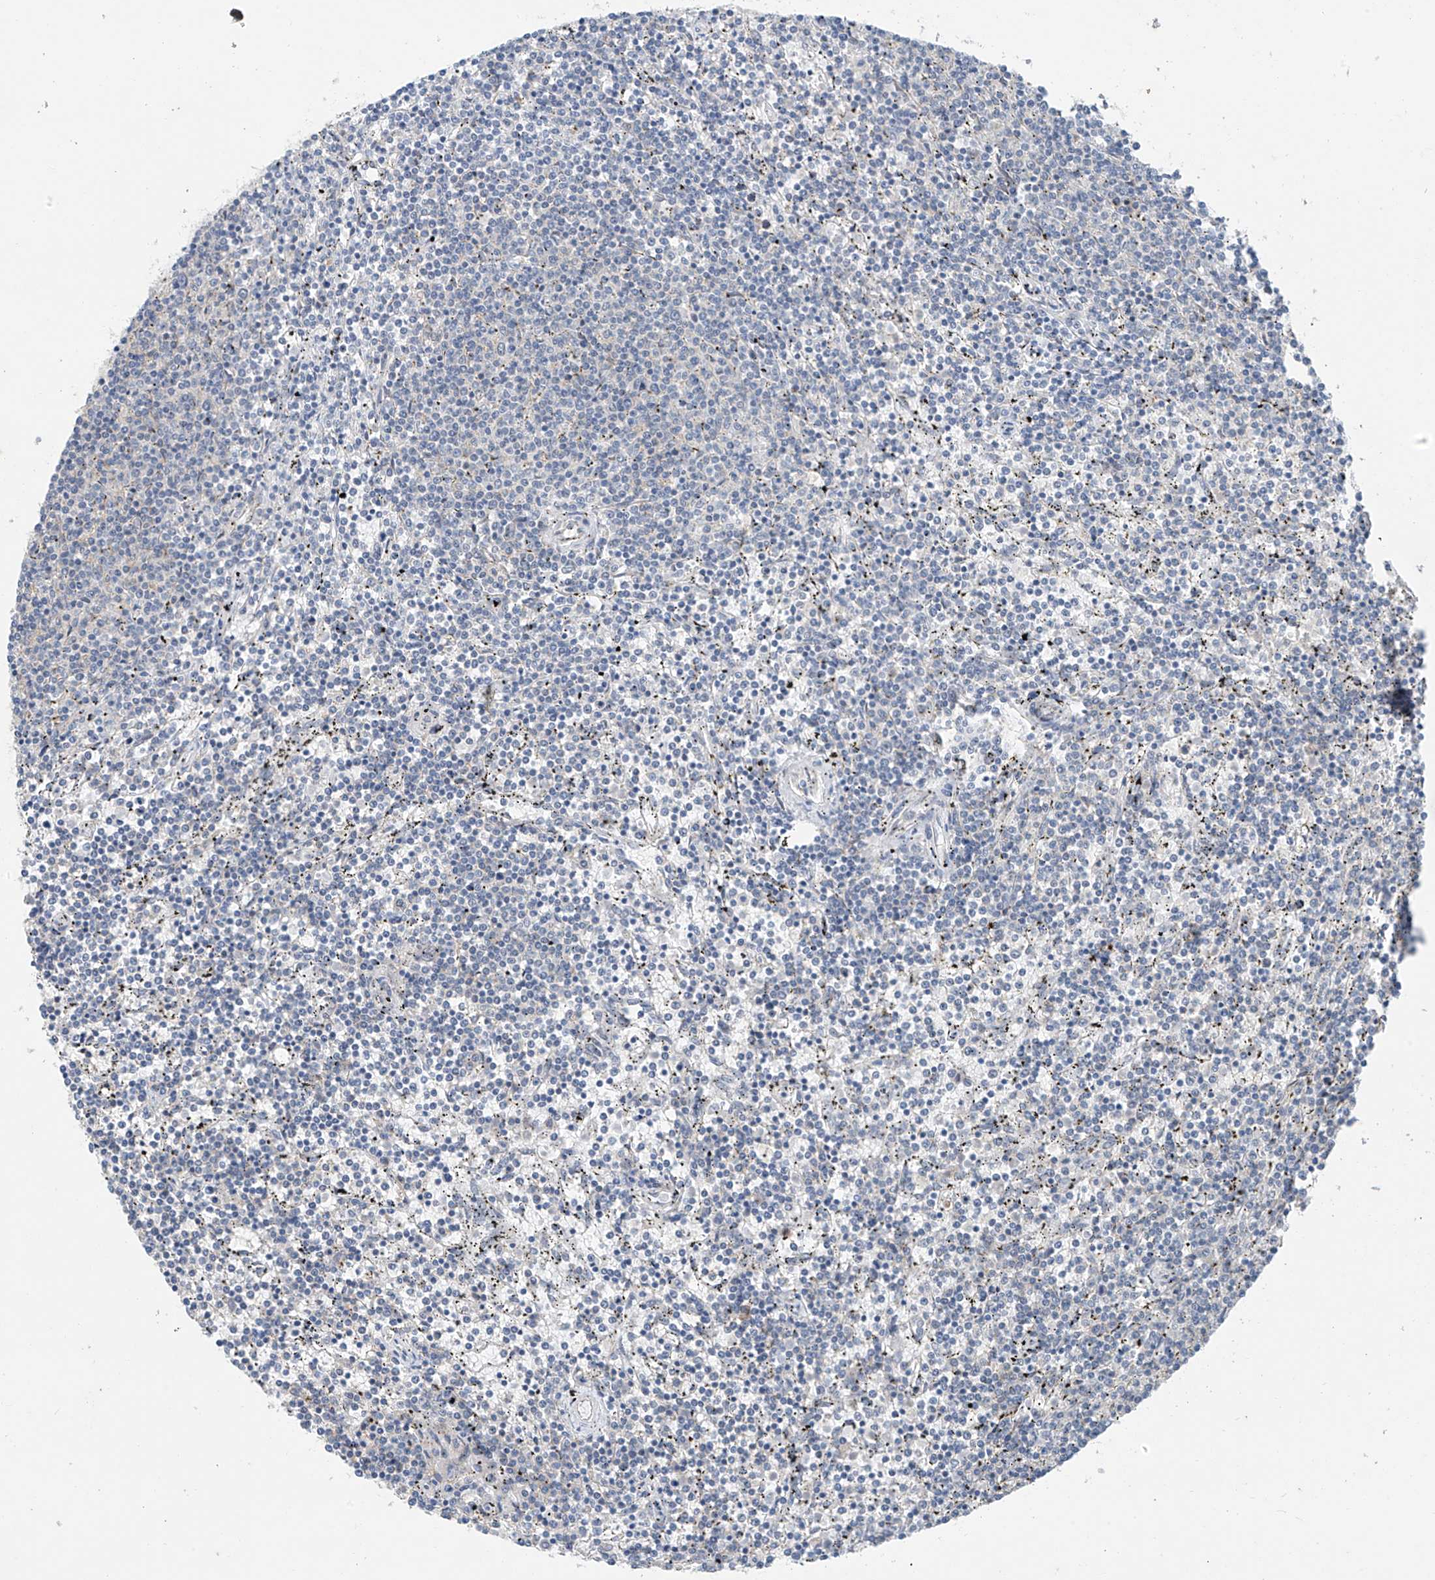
{"staining": {"intensity": "negative", "quantity": "none", "location": "none"}, "tissue": "lymphoma", "cell_type": "Tumor cells", "image_type": "cancer", "snomed": [{"axis": "morphology", "description": "Malignant lymphoma, non-Hodgkin's type, Low grade"}, {"axis": "topography", "description": "Spleen"}], "caption": "An IHC histopathology image of lymphoma is shown. There is no staining in tumor cells of lymphoma. The staining is performed using DAB brown chromogen with nuclei counter-stained in using hematoxylin.", "gene": "CYP4V2", "patient": {"sex": "female", "age": 50}}